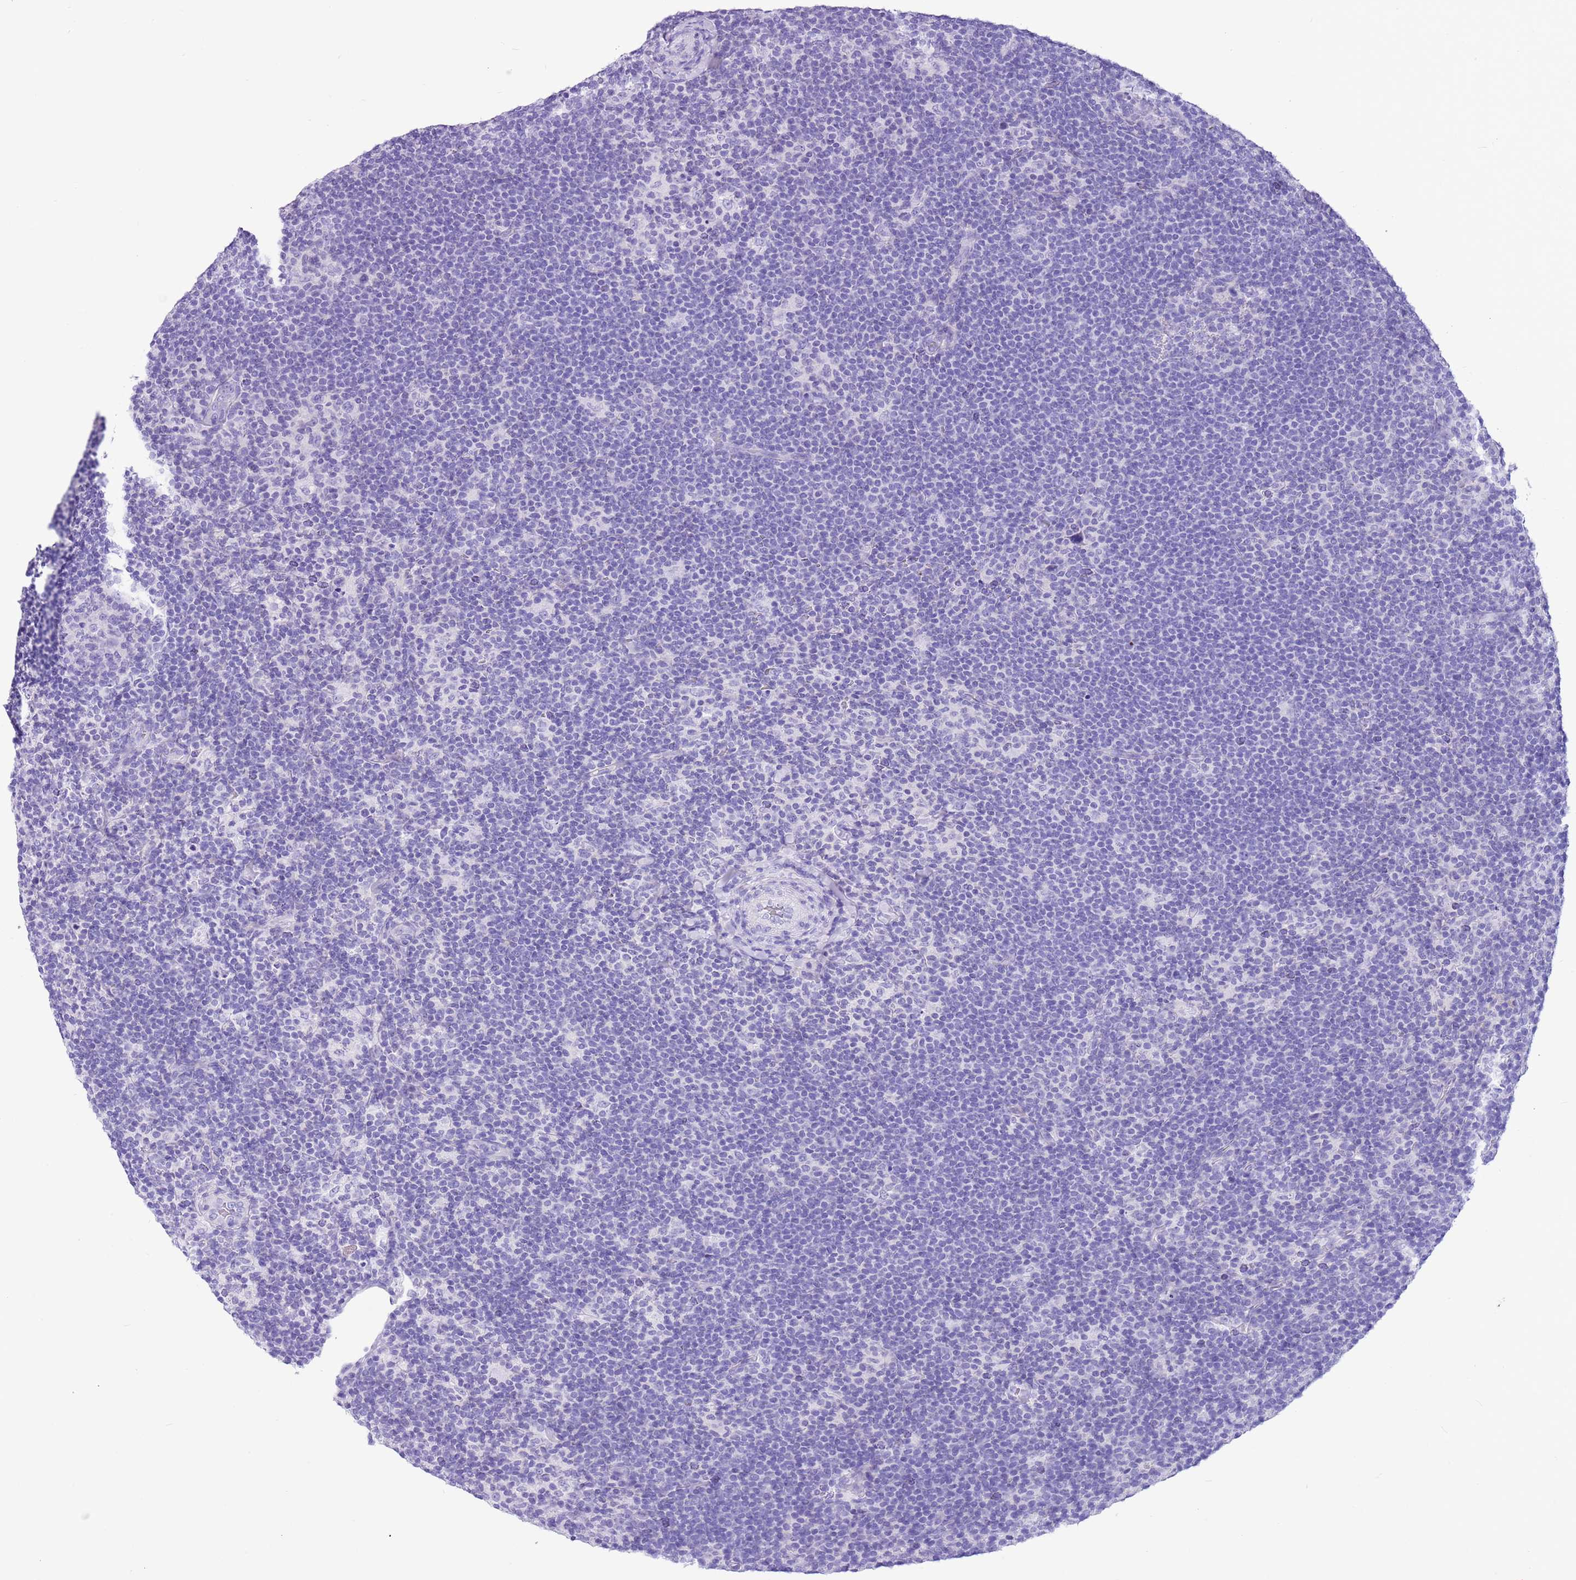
{"staining": {"intensity": "negative", "quantity": "none", "location": "none"}, "tissue": "lymphoma", "cell_type": "Tumor cells", "image_type": "cancer", "snomed": [{"axis": "morphology", "description": "Hodgkin's disease, NOS"}, {"axis": "topography", "description": "Lymph node"}], "caption": "This is an immunohistochemistry micrograph of human Hodgkin's disease. There is no expression in tumor cells.", "gene": "TBC1D10B", "patient": {"sex": "female", "age": 57}}